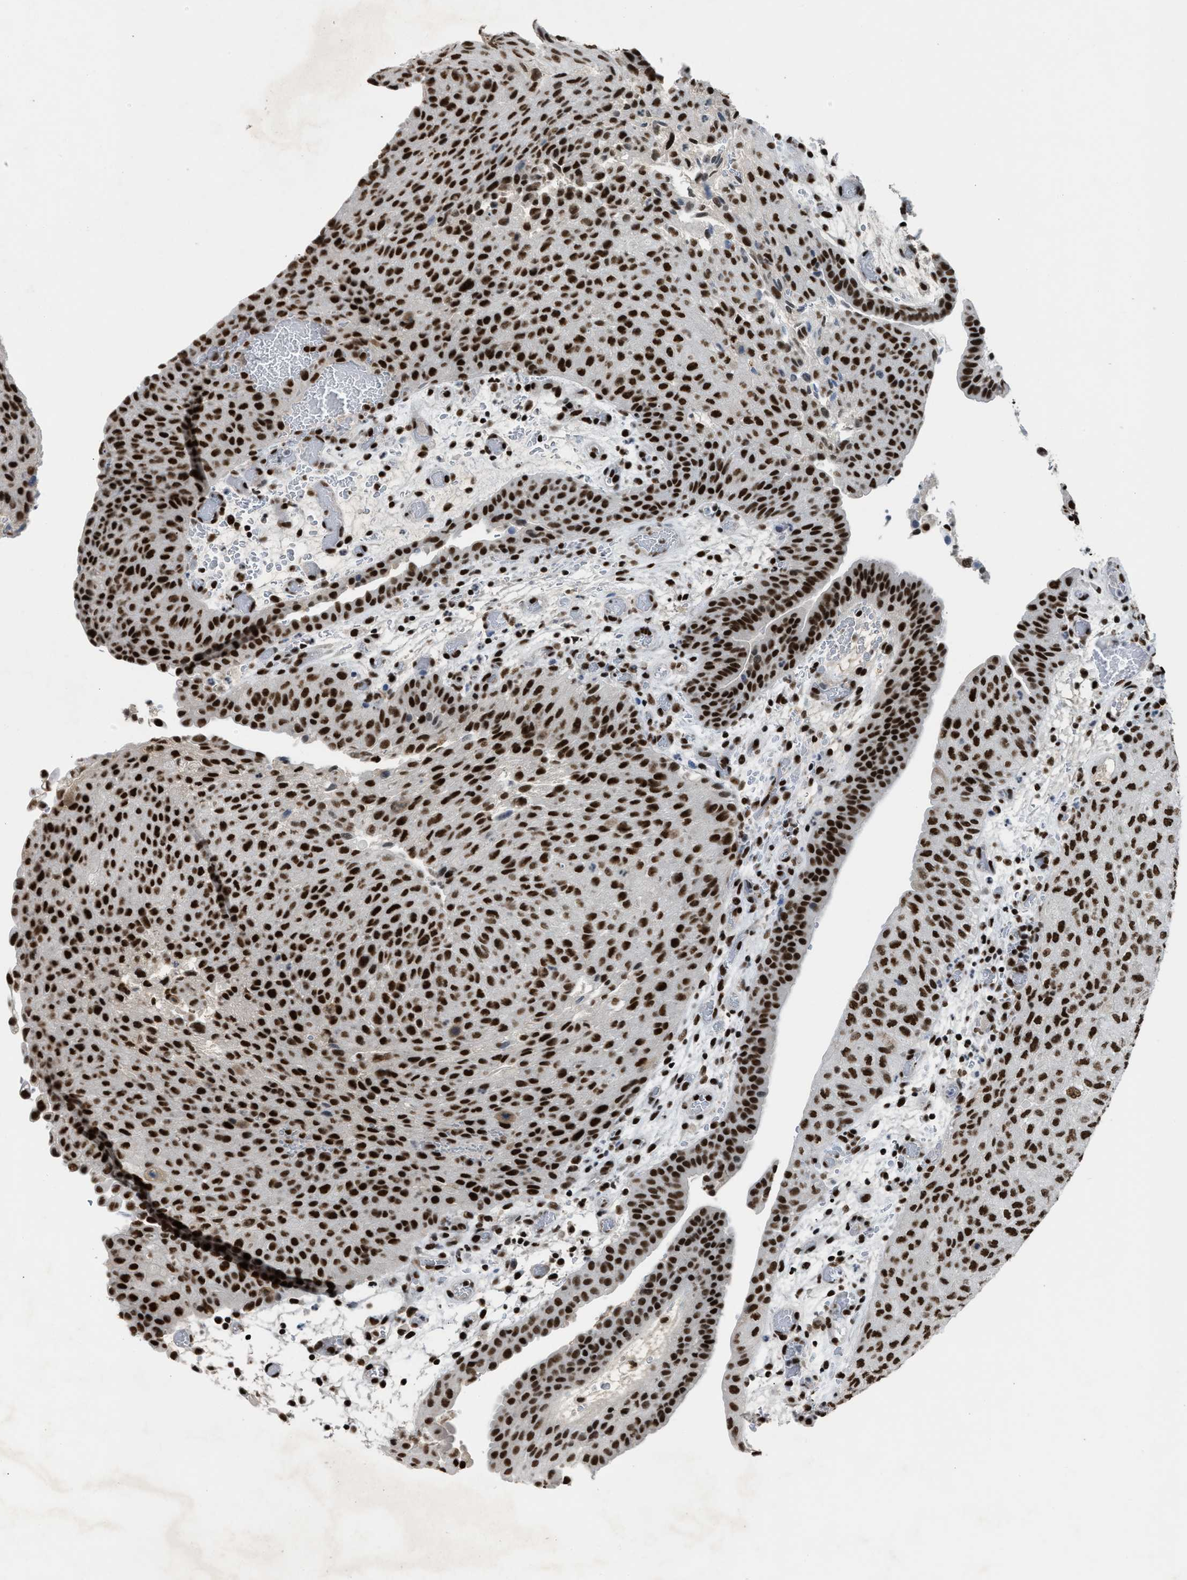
{"staining": {"intensity": "strong", "quantity": ">75%", "location": "nuclear"}, "tissue": "urothelial cancer", "cell_type": "Tumor cells", "image_type": "cancer", "snomed": [{"axis": "morphology", "description": "Urothelial carcinoma, Low grade"}, {"axis": "morphology", "description": "Urothelial carcinoma, High grade"}, {"axis": "topography", "description": "Urinary bladder"}], "caption": "Strong nuclear staining is identified in about >75% of tumor cells in urothelial cancer.", "gene": "SCAF4", "patient": {"sex": "male", "age": 35}}